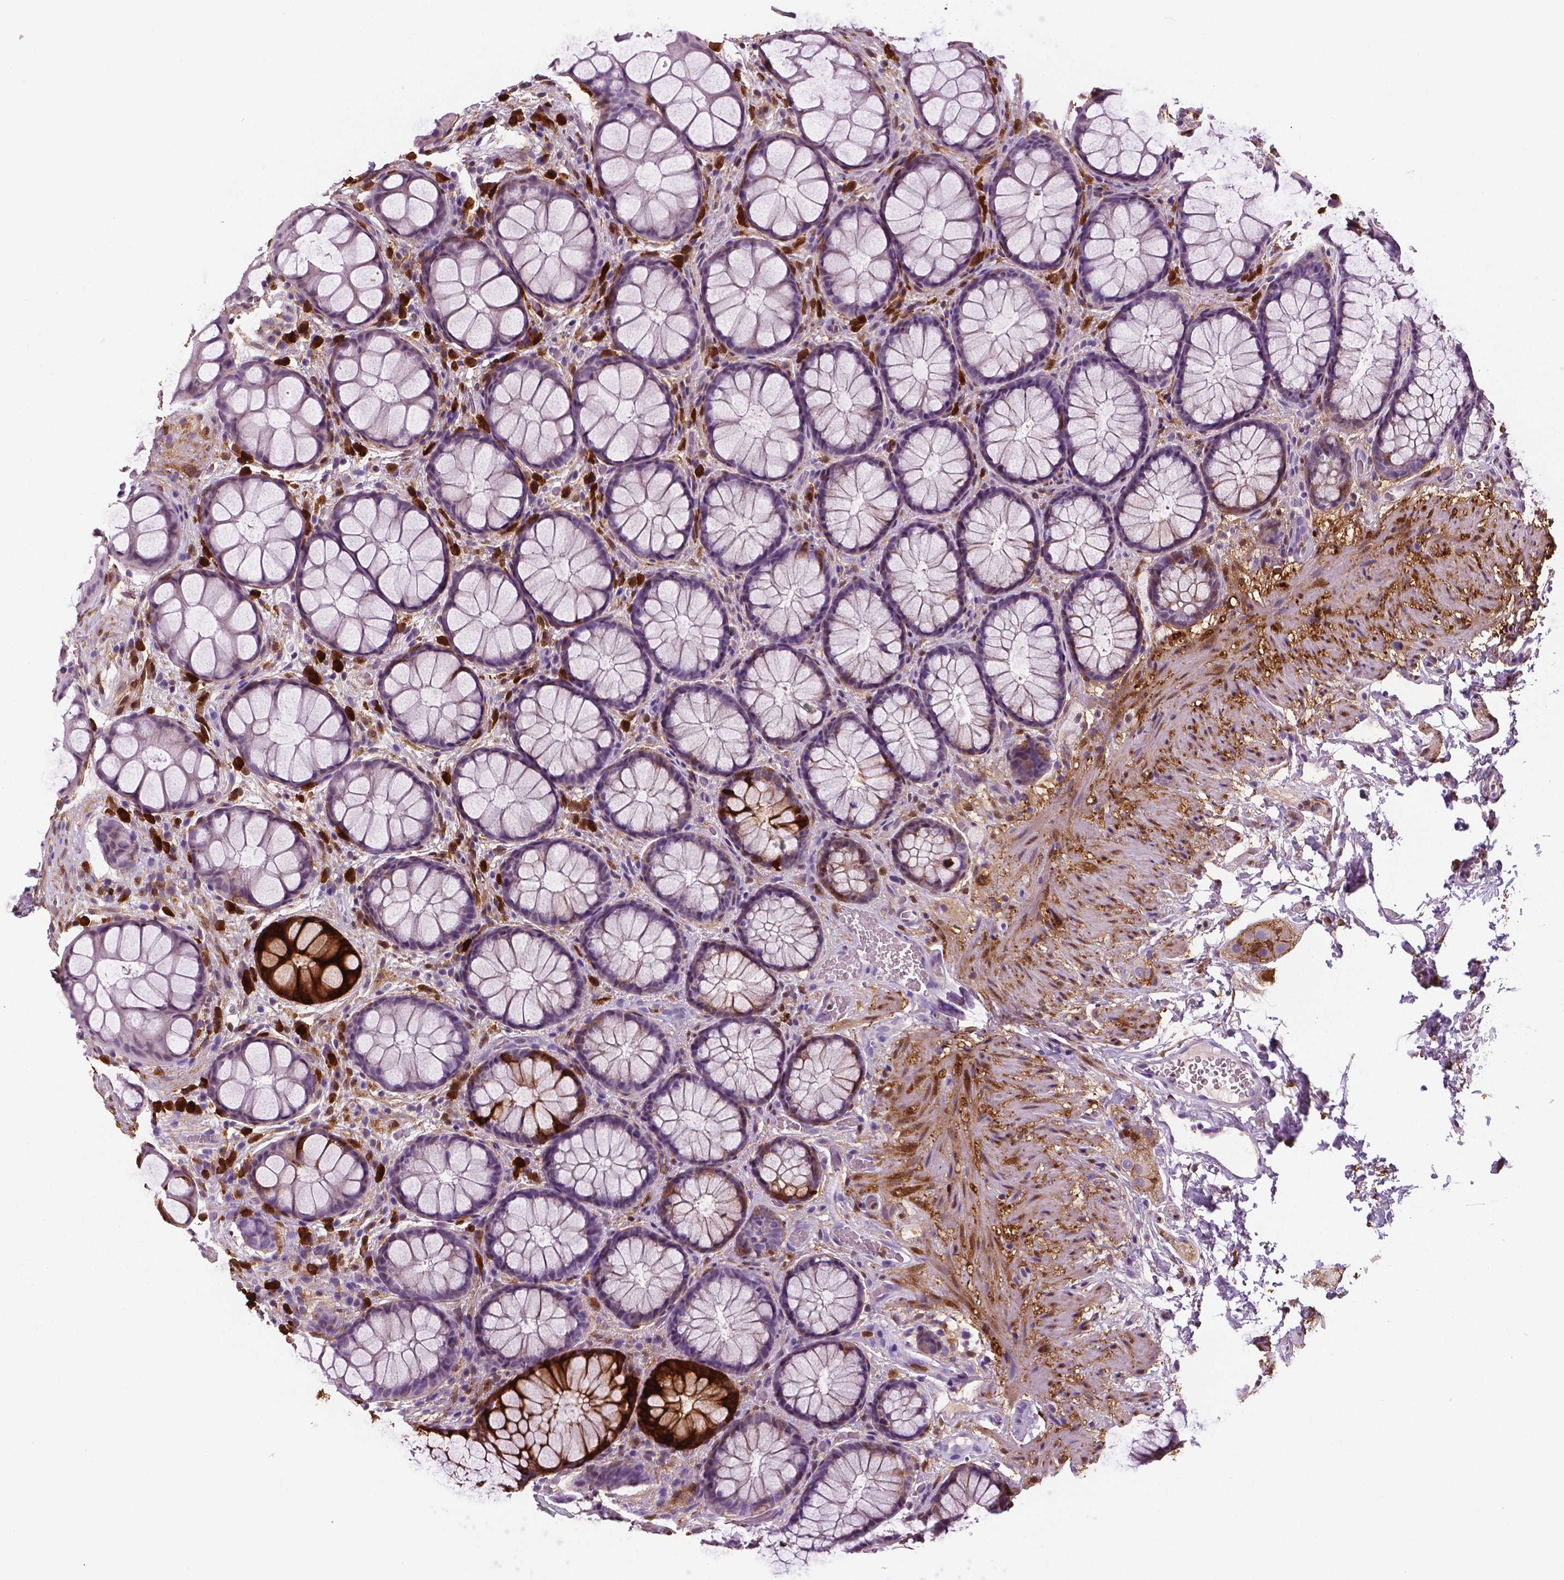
{"staining": {"intensity": "strong", "quantity": "<25%", "location": "cytoplasmic/membranous"}, "tissue": "rectum", "cell_type": "Glandular cells", "image_type": "normal", "snomed": [{"axis": "morphology", "description": "Normal tissue, NOS"}, {"axis": "topography", "description": "Rectum"}], "caption": "DAB immunohistochemical staining of normal rectum exhibits strong cytoplasmic/membranous protein expression in about <25% of glandular cells. (DAB = brown stain, brightfield microscopy at high magnification).", "gene": "PHGDH", "patient": {"sex": "female", "age": 62}}